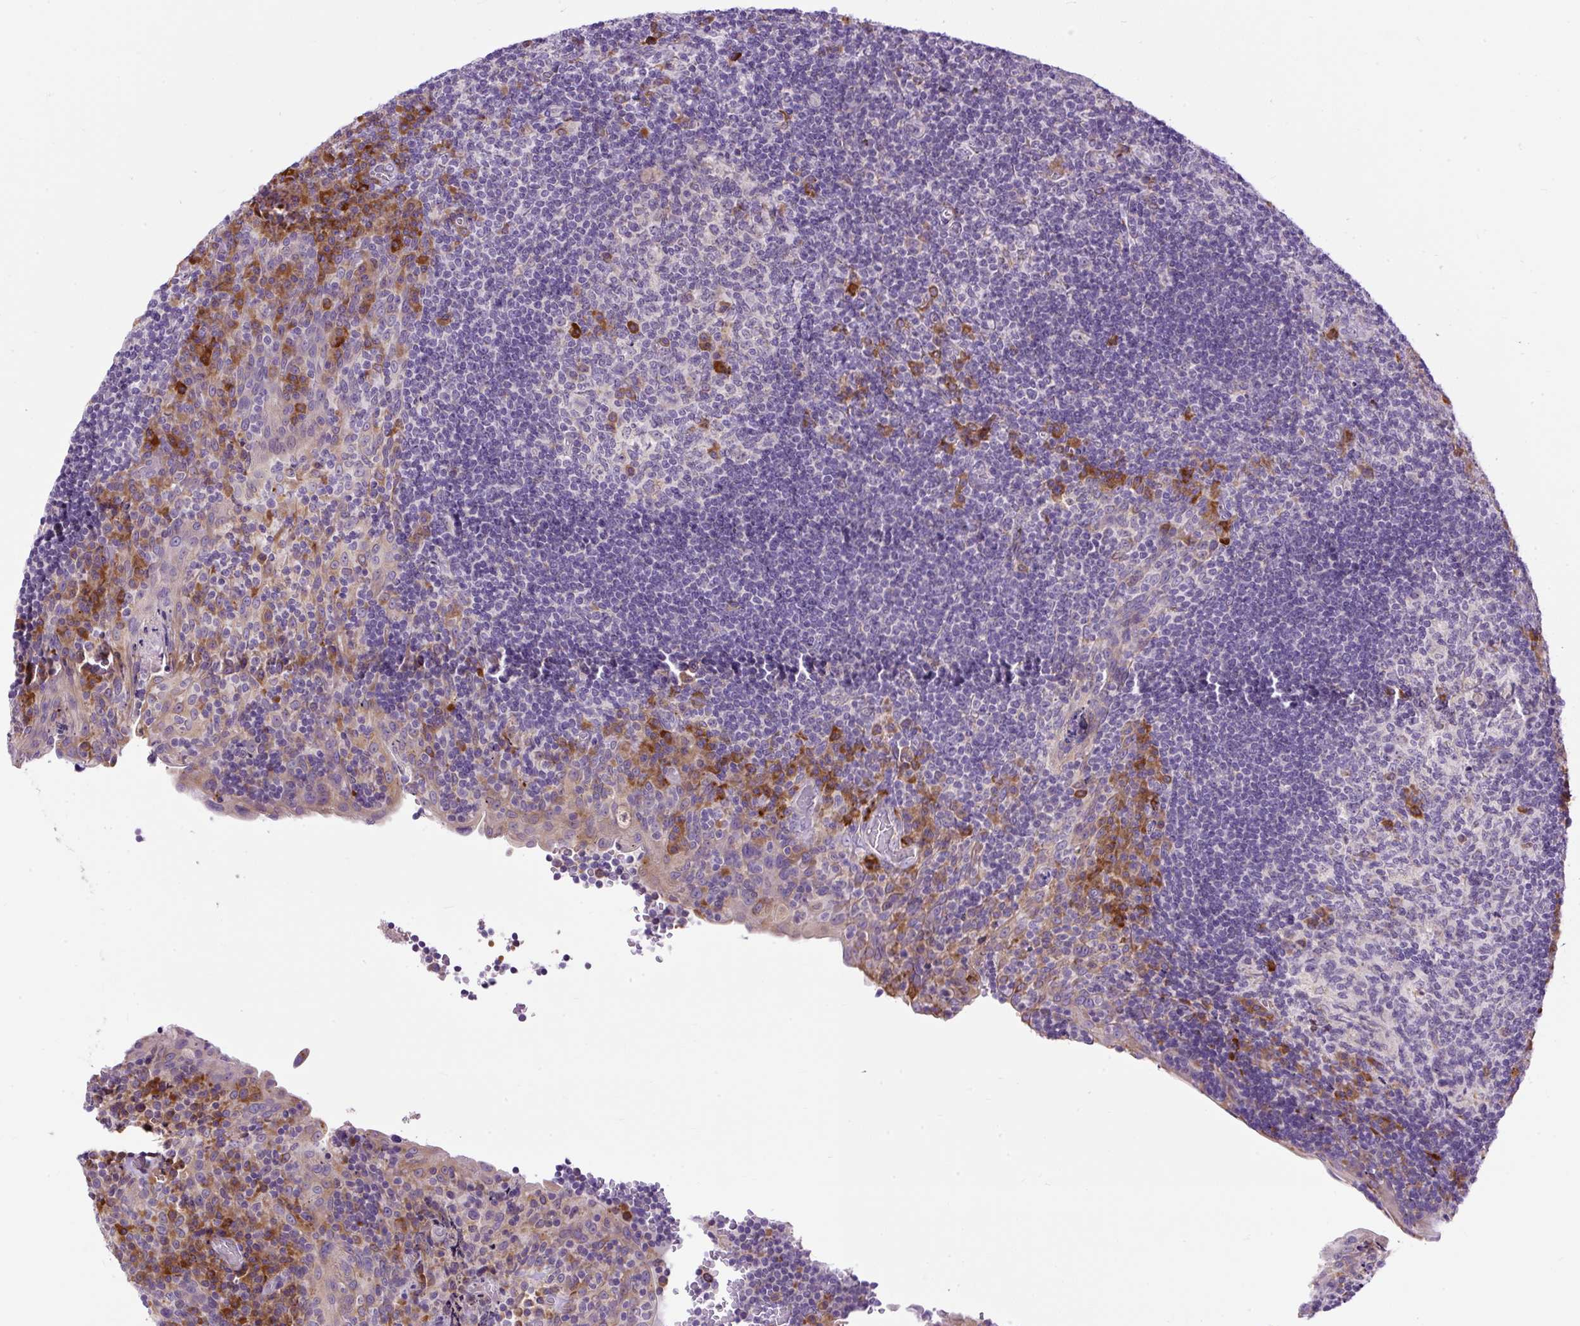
{"staining": {"intensity": "strong", "quantity": "<25%", "location": "cytoplasmic/membranous"}, "tissue": "tonsil", "cell_type": "Germinal center cells", "image_type": "normal", "snomed": [{"axis": "morphology", "description": "Normal tissue, NOS"}, {"axis": "topography", "description": "Tonsil"}], "caption": "High-magnification brightfield microscopy of normal tonsil stained with DAB (brown) and counterstained with hematoxylin (blue). germinal center cells exhibit strong cytoplasmic/membranous expression is seen in approximately<25% of cells.", "gene": "FMC1", "patient": {"sex": "male", "age": 17}}